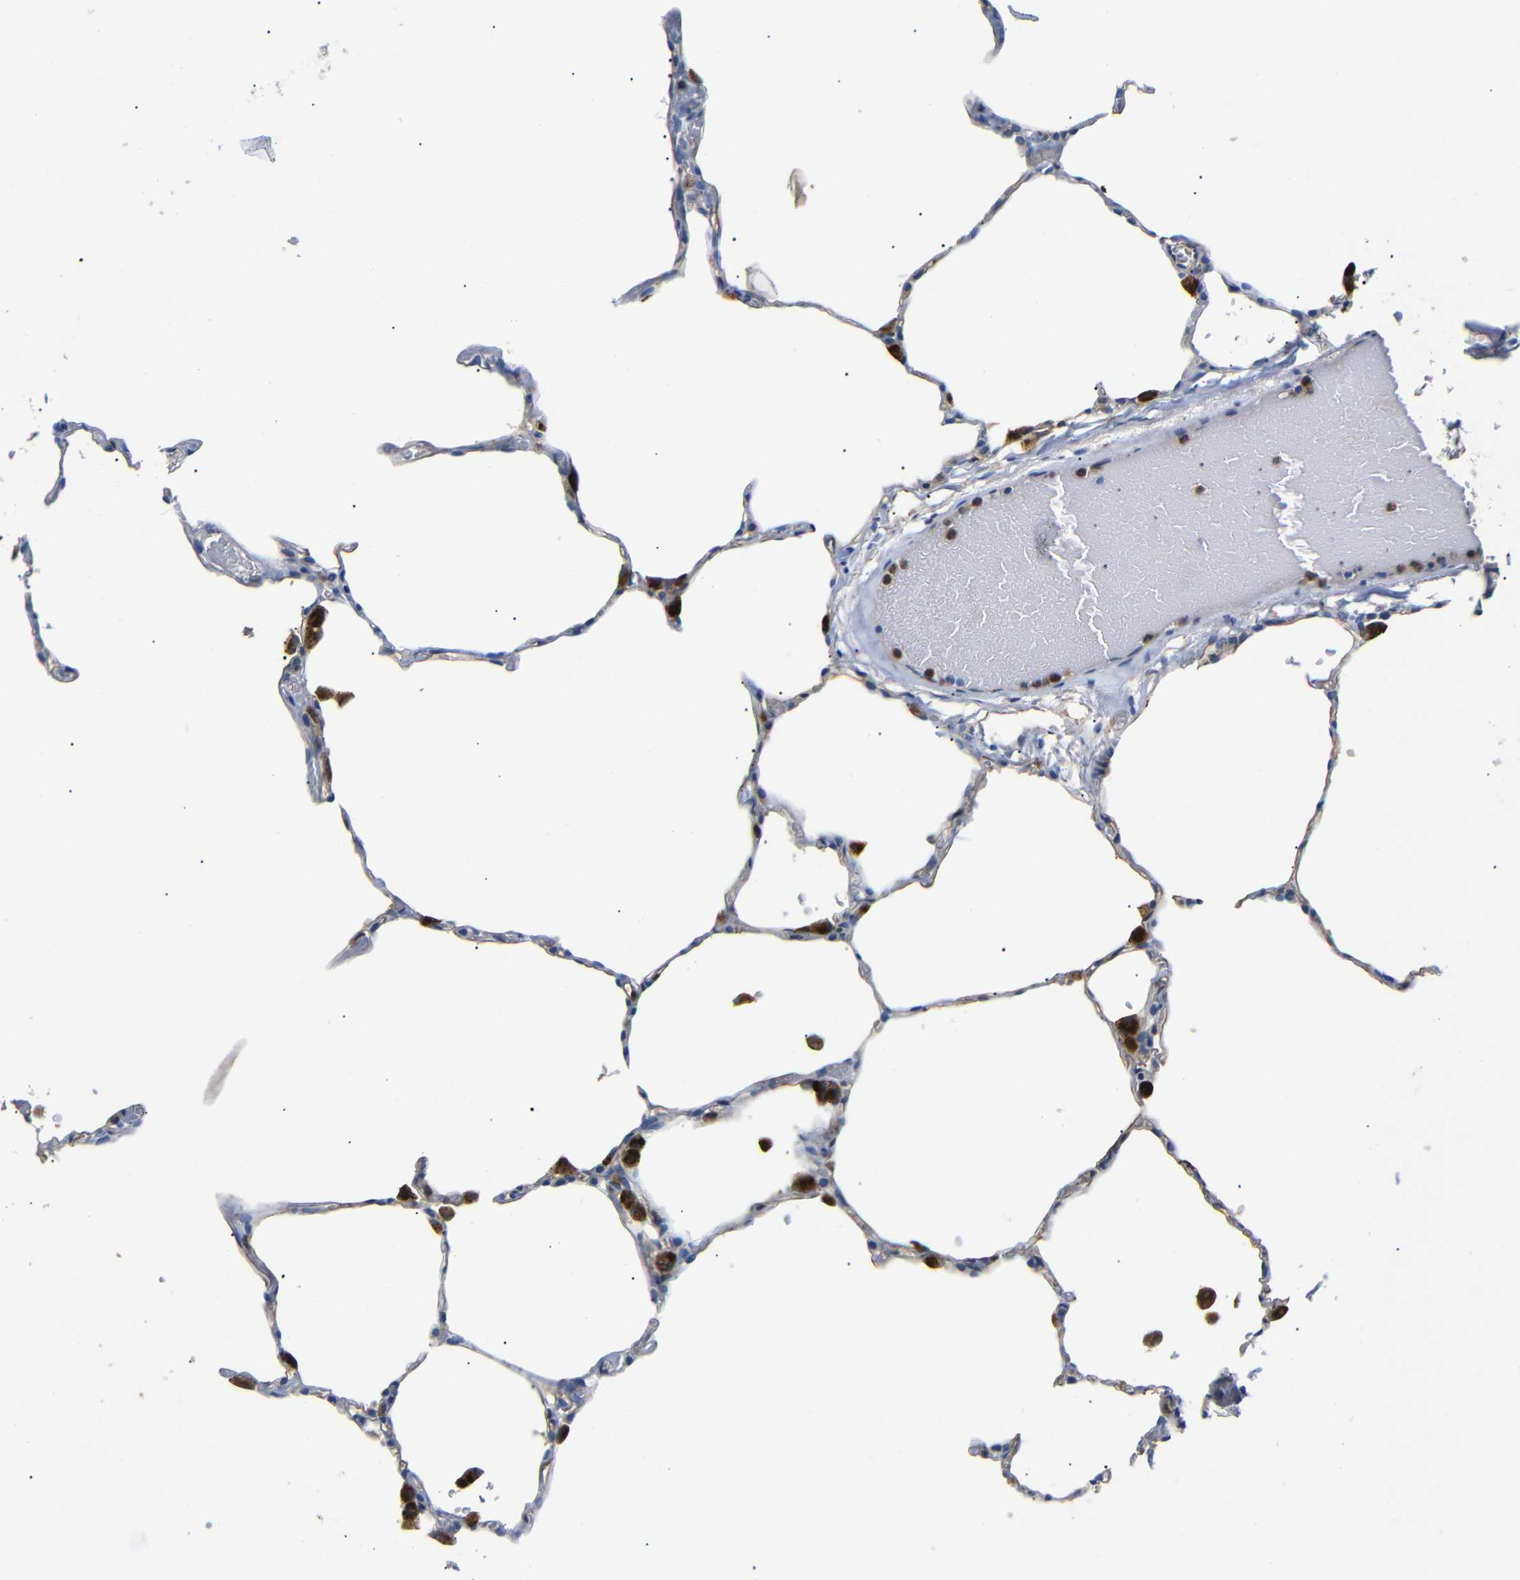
{"staining": {"intensity": "weak", "quantity": "<25%", "location": "cytoplasmic/membranous"}, "tissue": "lung", "cell_type": "Alveolar cells", "image_type": "normal", "snomed": [{"axis": "morphology", "description": "Normal tissue, NOS"}, {"axis": "topography", "description": "Lung"}], "caption": "DAB (3,3'-diaminobenzidine) immunohistochemical staining of normal human lung displays no significant positivity in alveolar cells.", "gene": "SDCBP", "patient": {"sex": "female", "age": 49}}